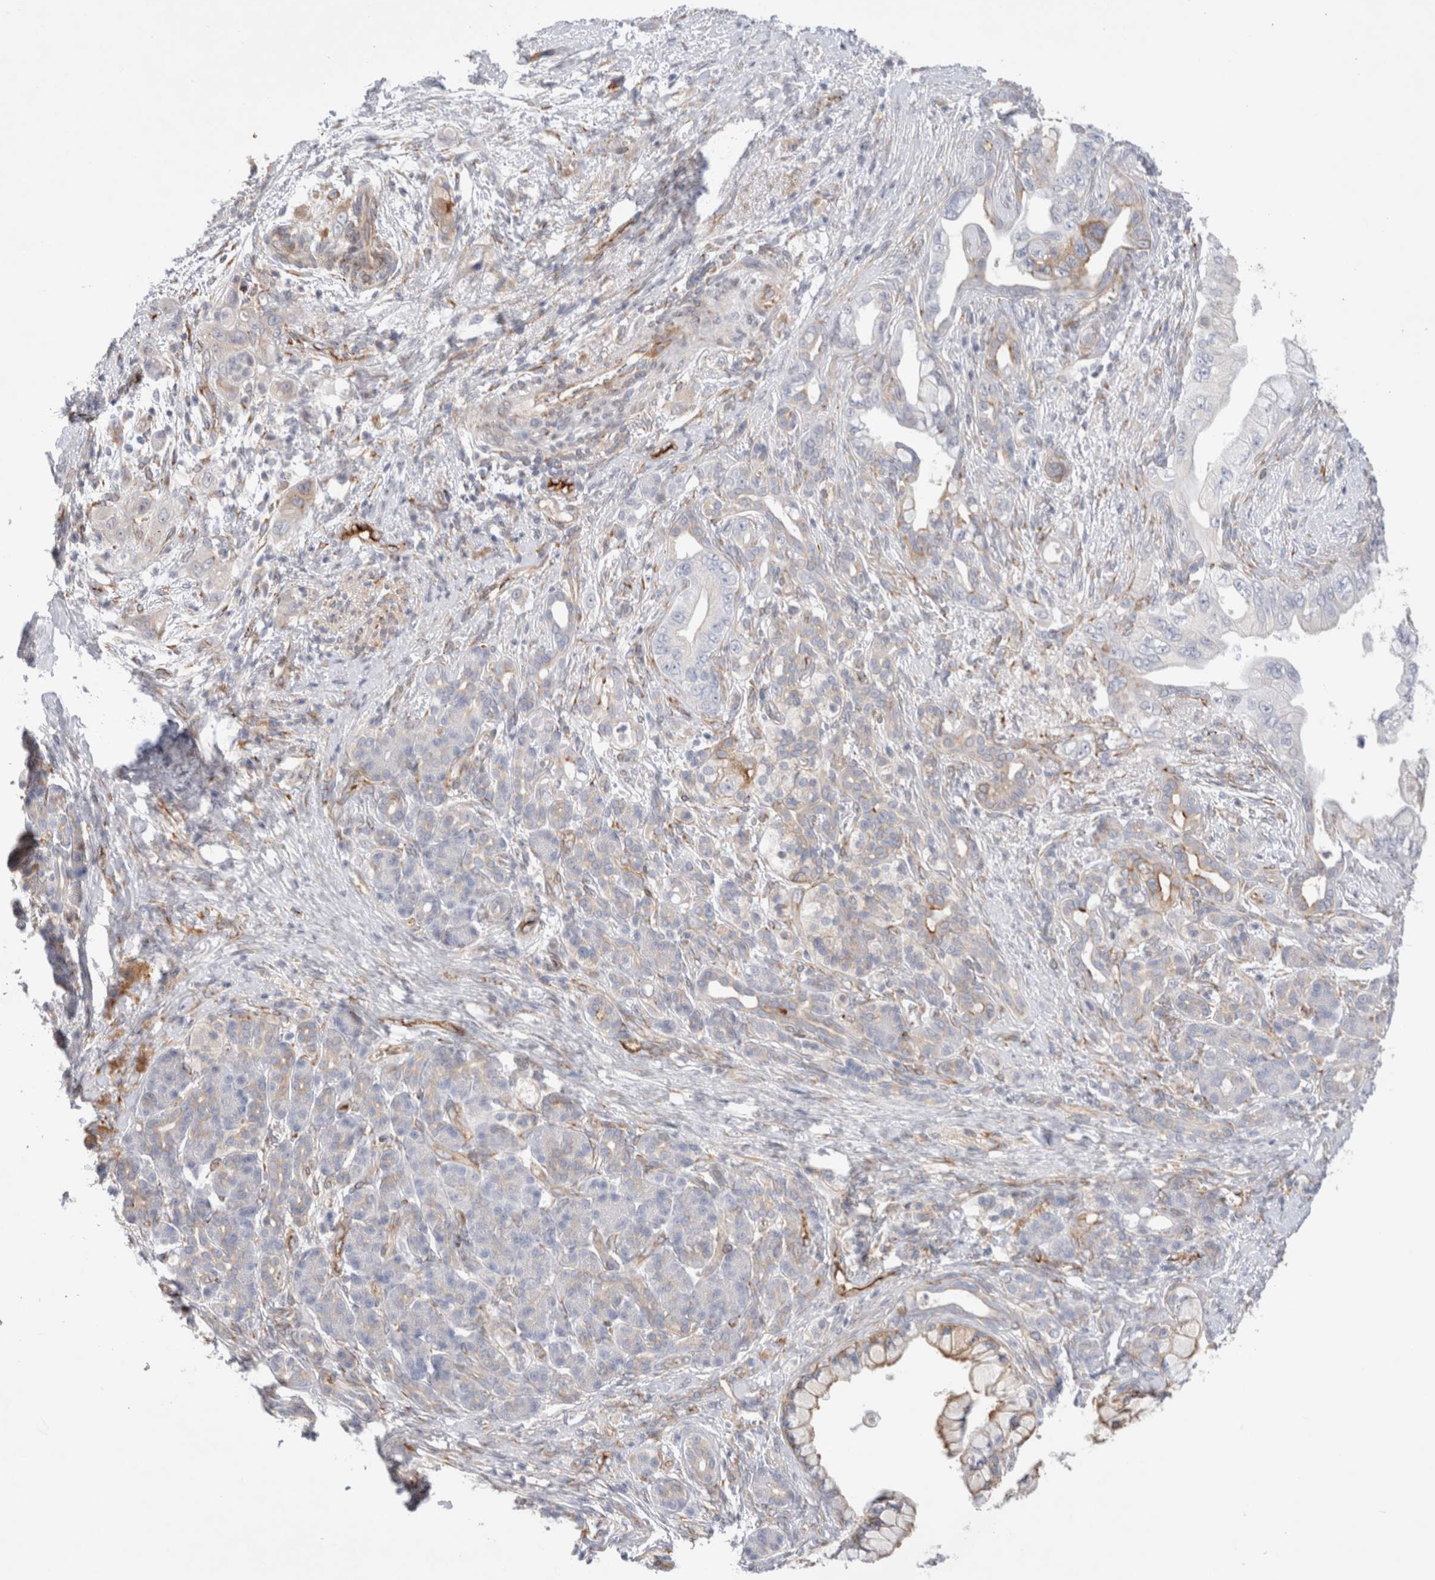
{"staining": {"intensity": "weak", "quantity": "<25%", "location": "cytoplasmic/membranous"}, "tissue": "pancreatic cancer", "cell_type": "Tumor cells", "image_type": "cancer", "snomed": [{"axis": "morphology", "description": "Adenocarcinoma, NOS"}, {"axis": "topography", "description": "Pancreas"}], "caption": "Tumor cells show no significant positivity in pancreatic cancer. The staining is performed using DAB (3,3'-diaminobenzidine) brown chromogen with nuclei counter-stained in using hematoxylin.", "gene": "CNPY4", "patient": {"sex": "male", "age": 59}}